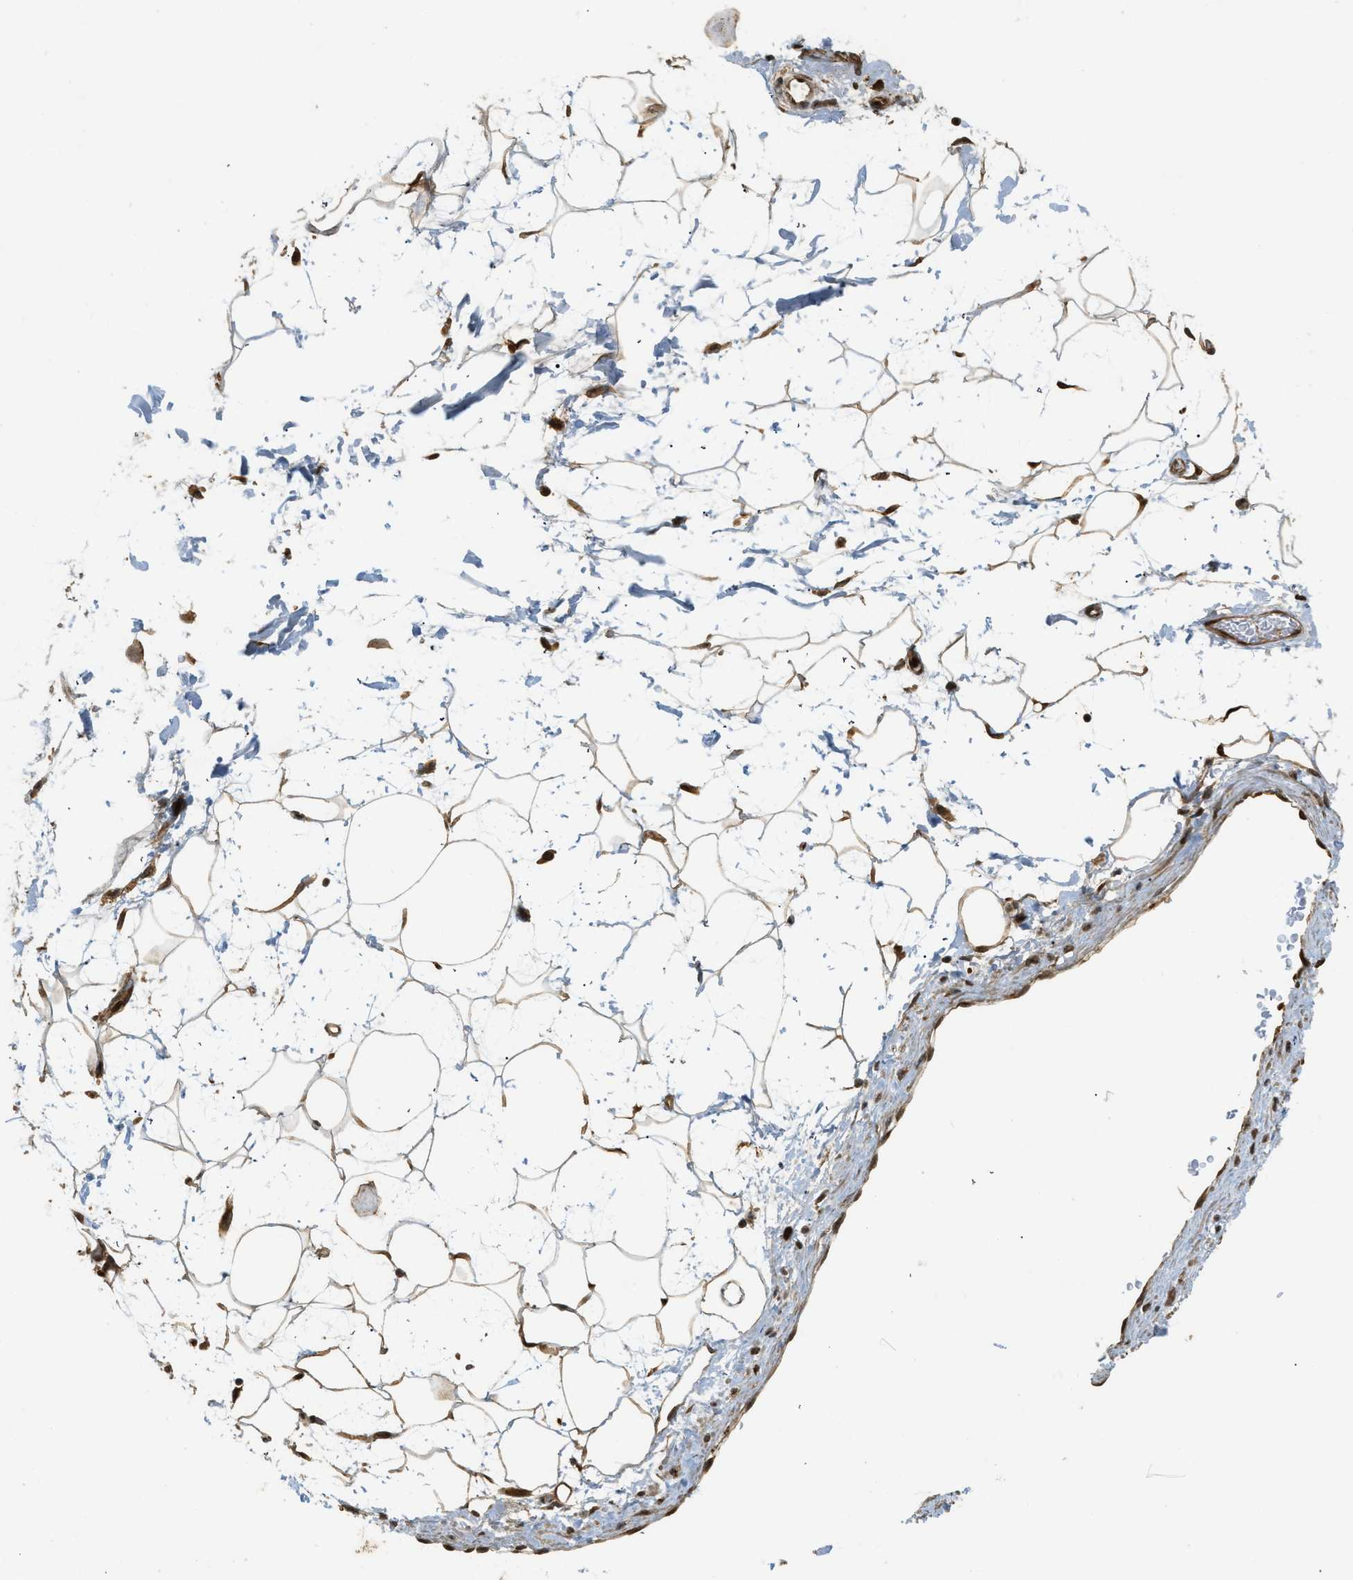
{"staining": {"intensity": "moderate", "quantity": ">75%", "location": "cytoplasmic/membranous,nuclear"}, "tissue": "adipose tissue", "cell_type": "Adipocytes", "image_type": "normal", "snomed": [{"axis": "morphology", "description": "Normal tissue, NOS"}, {"axis": "topography", "description": "Soft tissue"}], "caption": "Immunohistochemical staining of normal adipose tissue displays >75% levels of moderate cytoplasmic/membranous,nuclear protein expression in about >75% of adipocytes.", "gene": "EIF2AK3", "patient": {"sex": "male", "age": 72}}